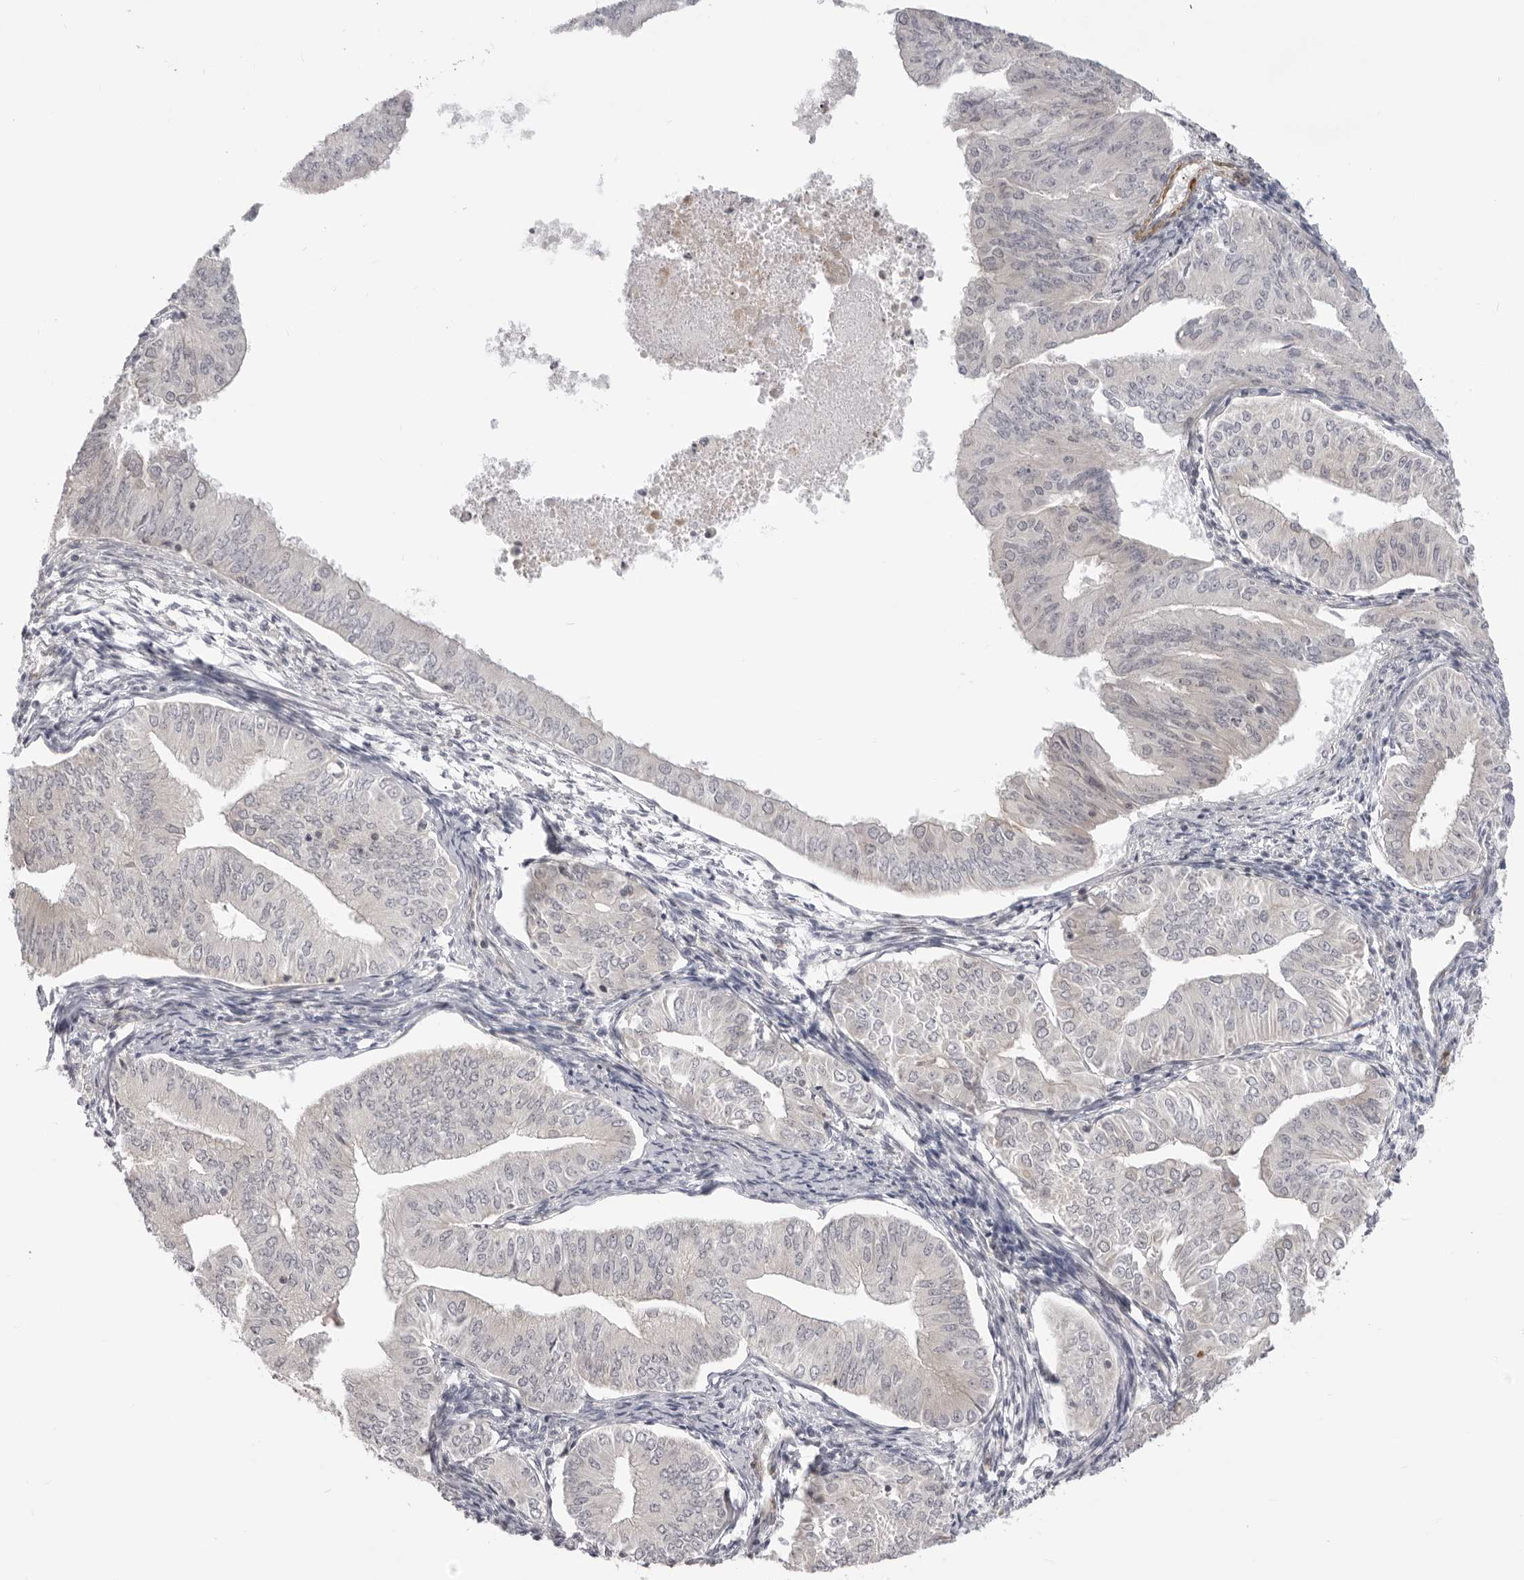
{"staining": {"intensity": "negative", "quantity": "none", "location": "none"}, "tissue": "endometrial cancer", "cell_type": "Tumor cells", "image_type": "cancer", "snomed": [{"axis": "morphology", "description": "Normal tissue, NOS"}, {"axis": "morphology", "description": "Adenocarcinoma, NOS"}, {"axis": "topography", "description": "Endometrium"}], "caption": "IHC of human adenocarcinoma (endometrial) exhibits no staining in tumor cells. (Immunohistochemistry, brightfield microscopy, high magnification).", "gene": "SRGAP2", "patient": {"sex": "female", "age": 53}}